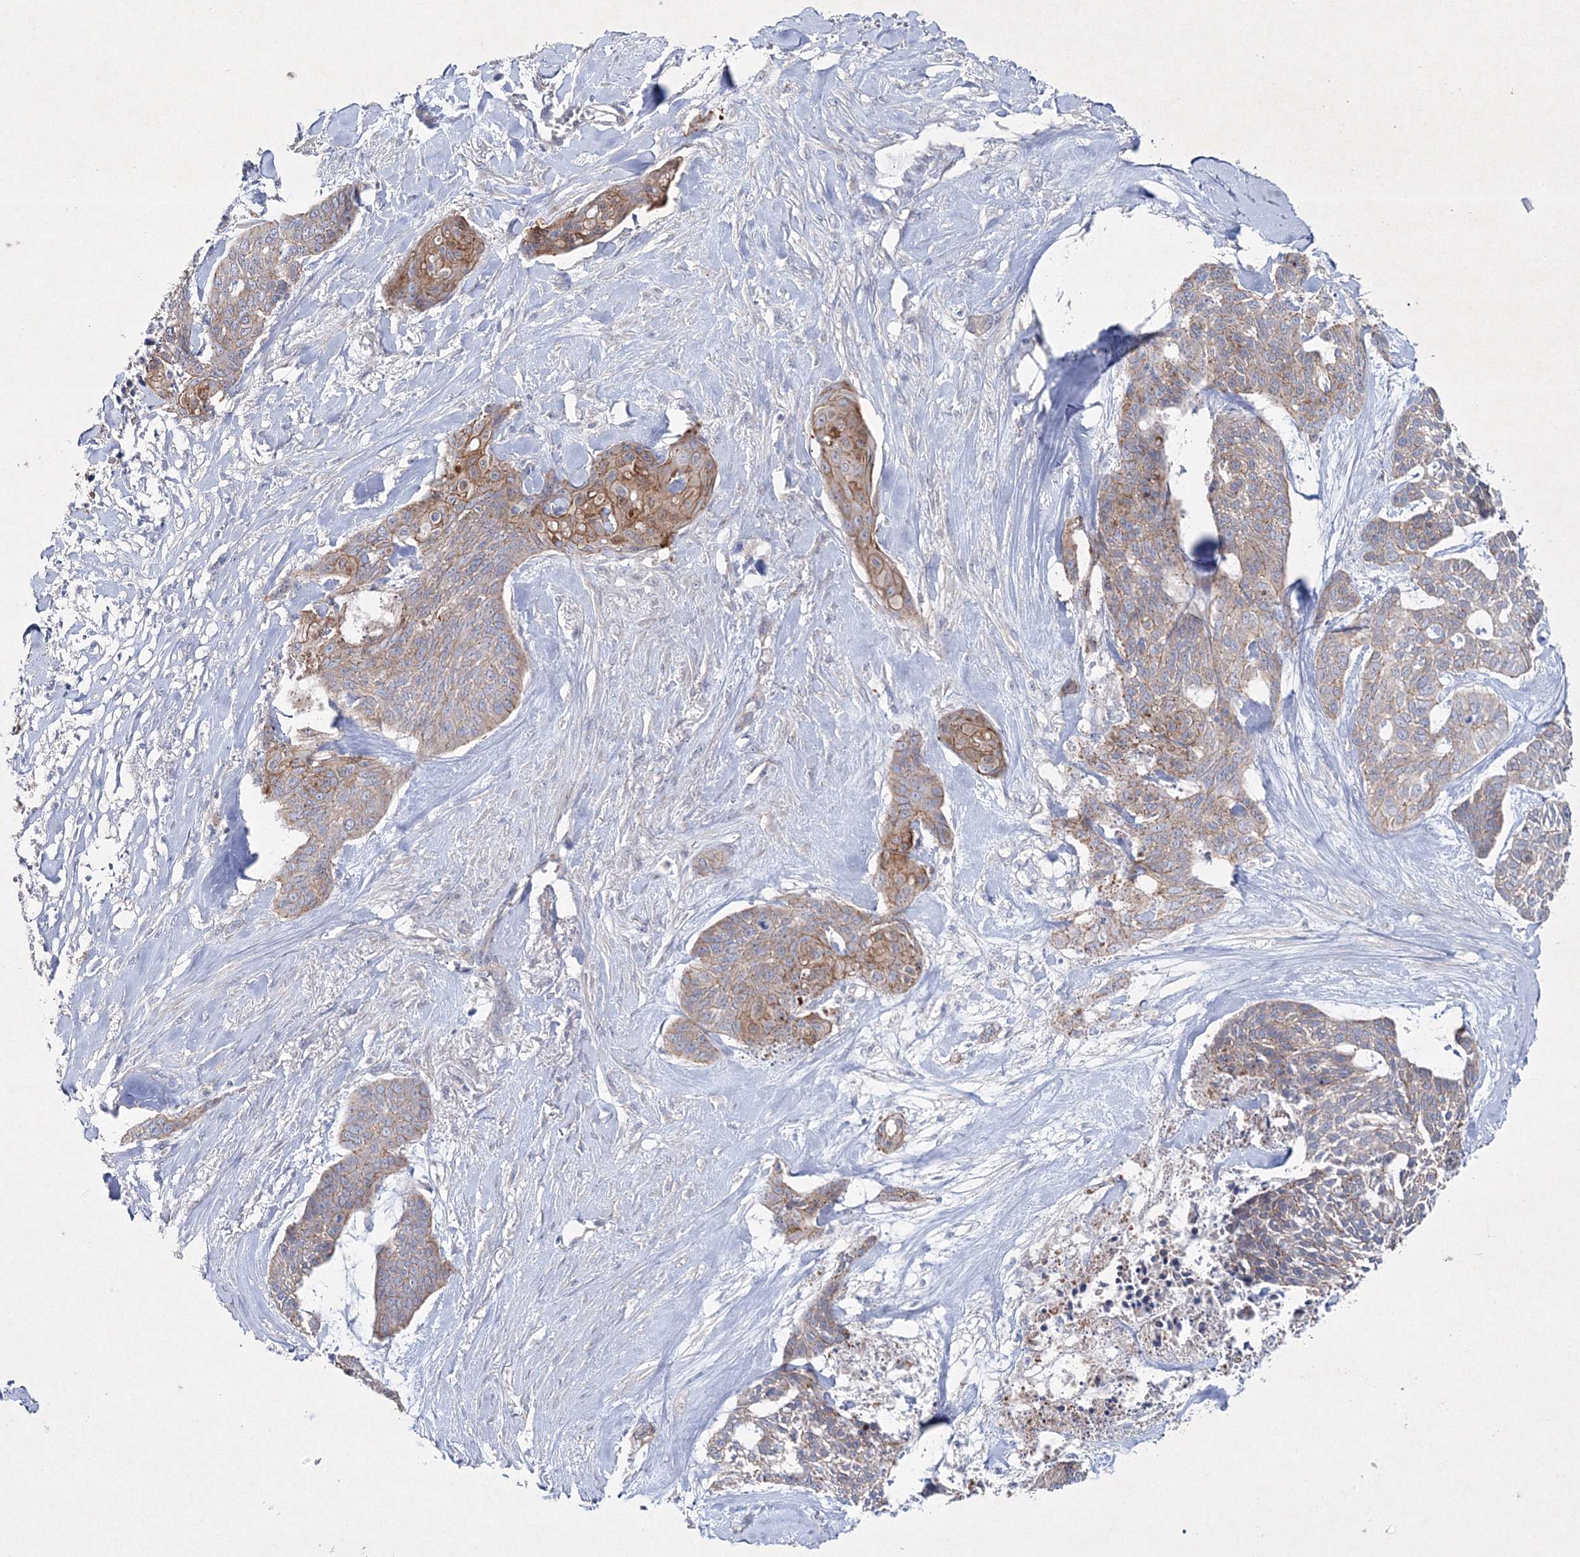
{"staining": {"intensity": "moderate", "quantity": "25%-75%", "location": "cytoplasmic/membranous"}, "tissue": "skin cancer", "cell_type": "Tumor cells", "image_type": "cancer", "snomed": [{"axis": "morphology", "description": "Basal cell carcinoma"}, {"axis": "topography", "description": "Skin"}], "caption": "IHC (DAB (3,3'-diaminobenzidine)) staining of skin cancer (basal cell carcinoma) displays moderate cytoplasmic/membranous protein positivity in about 25%-75% of tumor cells.", "gene": "NAA40", "patient": {"sex": "female", "age": 64}}